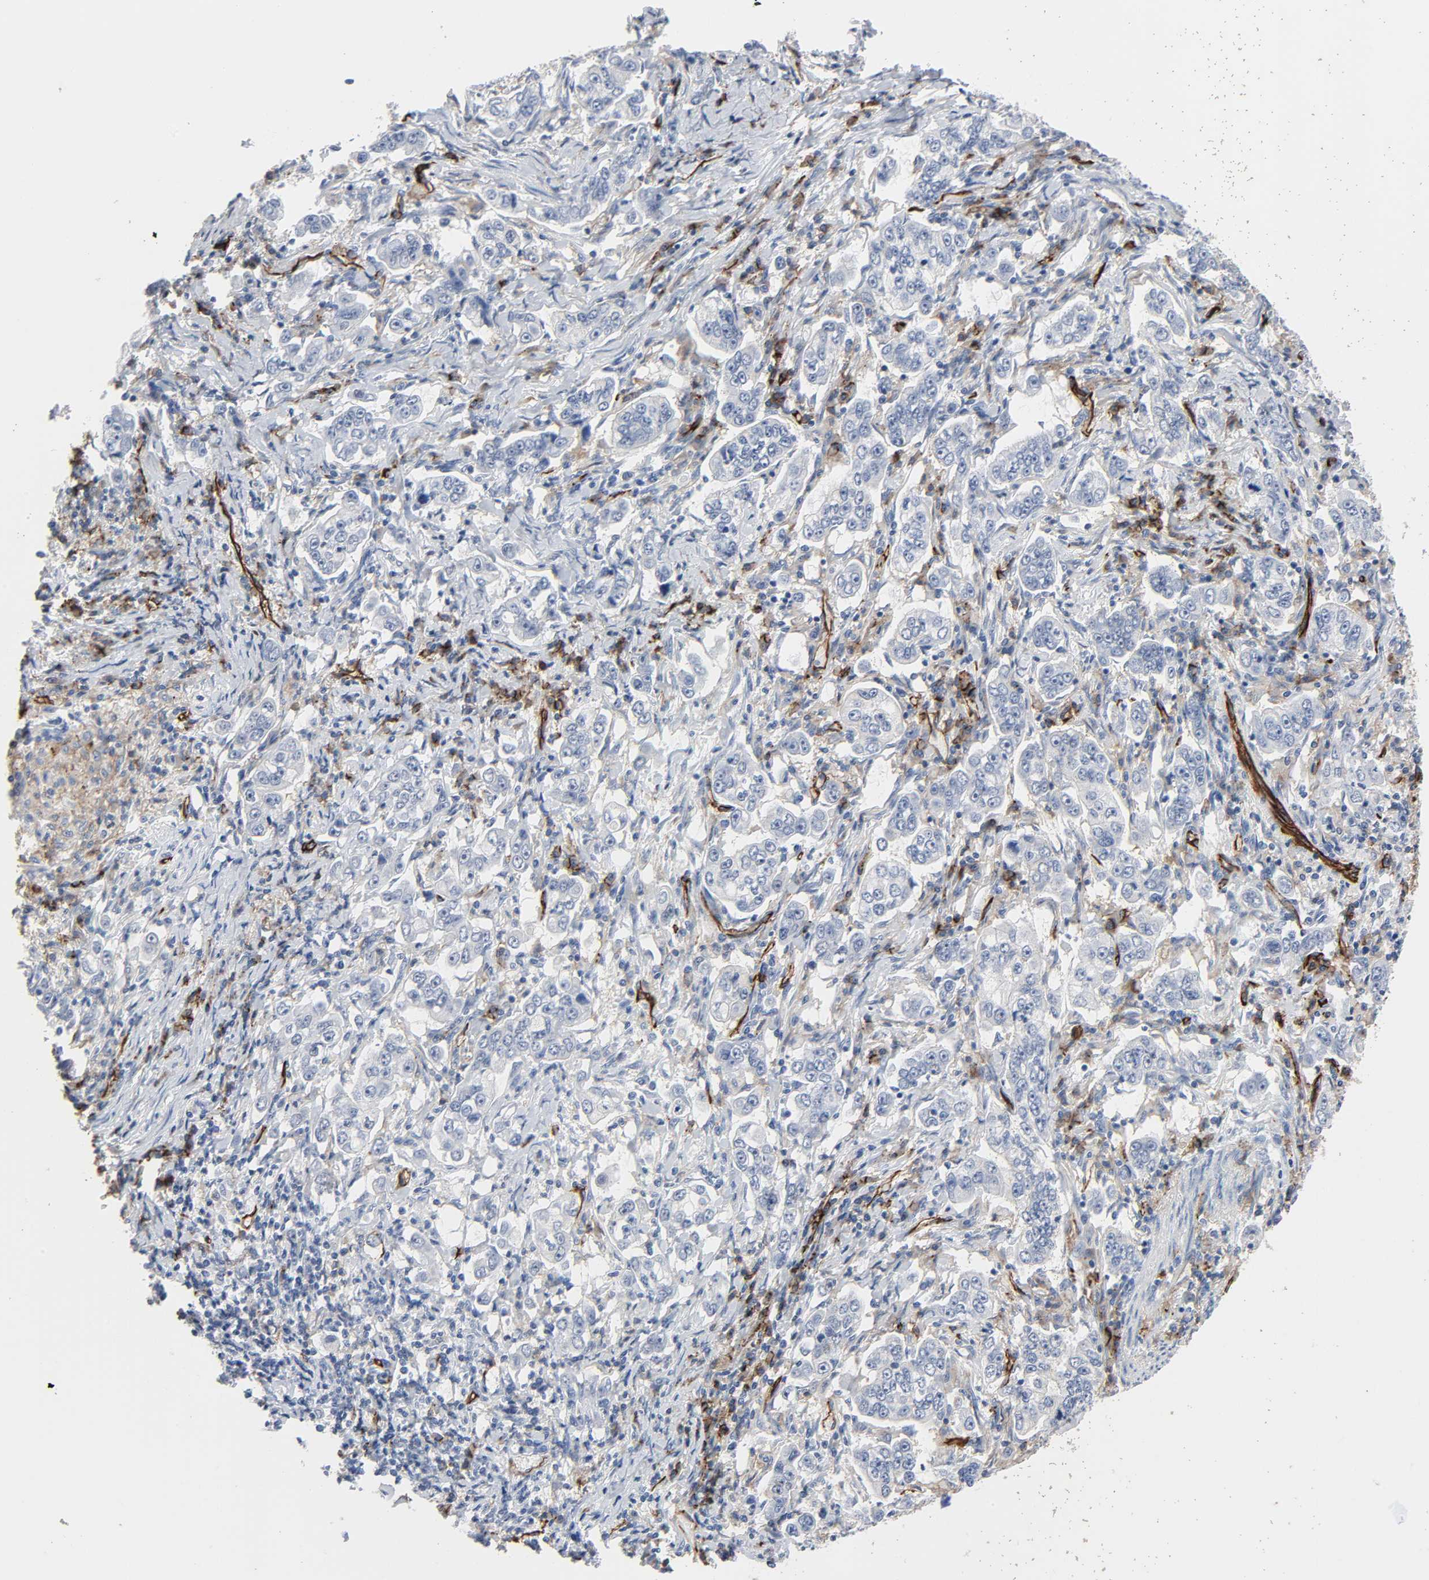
{"staining": {"intensity": "negative", "quantity": "none", "location": "none"}, "tissue": "stomach cancer", "cell_type": "Tumor cells", "image_type": "cancer", "snomed": [{"axis": "morphology", "description": "Adenocarcinoma, NOS"}, {"axis": "topography", "description": "Stomach, lower"}], "caption": "This histopathology image is of stomach cancer (adenocarcinoma) stained with immunohistochemistry to label a protein in brown with the nuclei are counter-stained blue. There is no staining in tumor cells.", "gene": "PECAM1", "patient": {"sex": "female", "age": 72}}